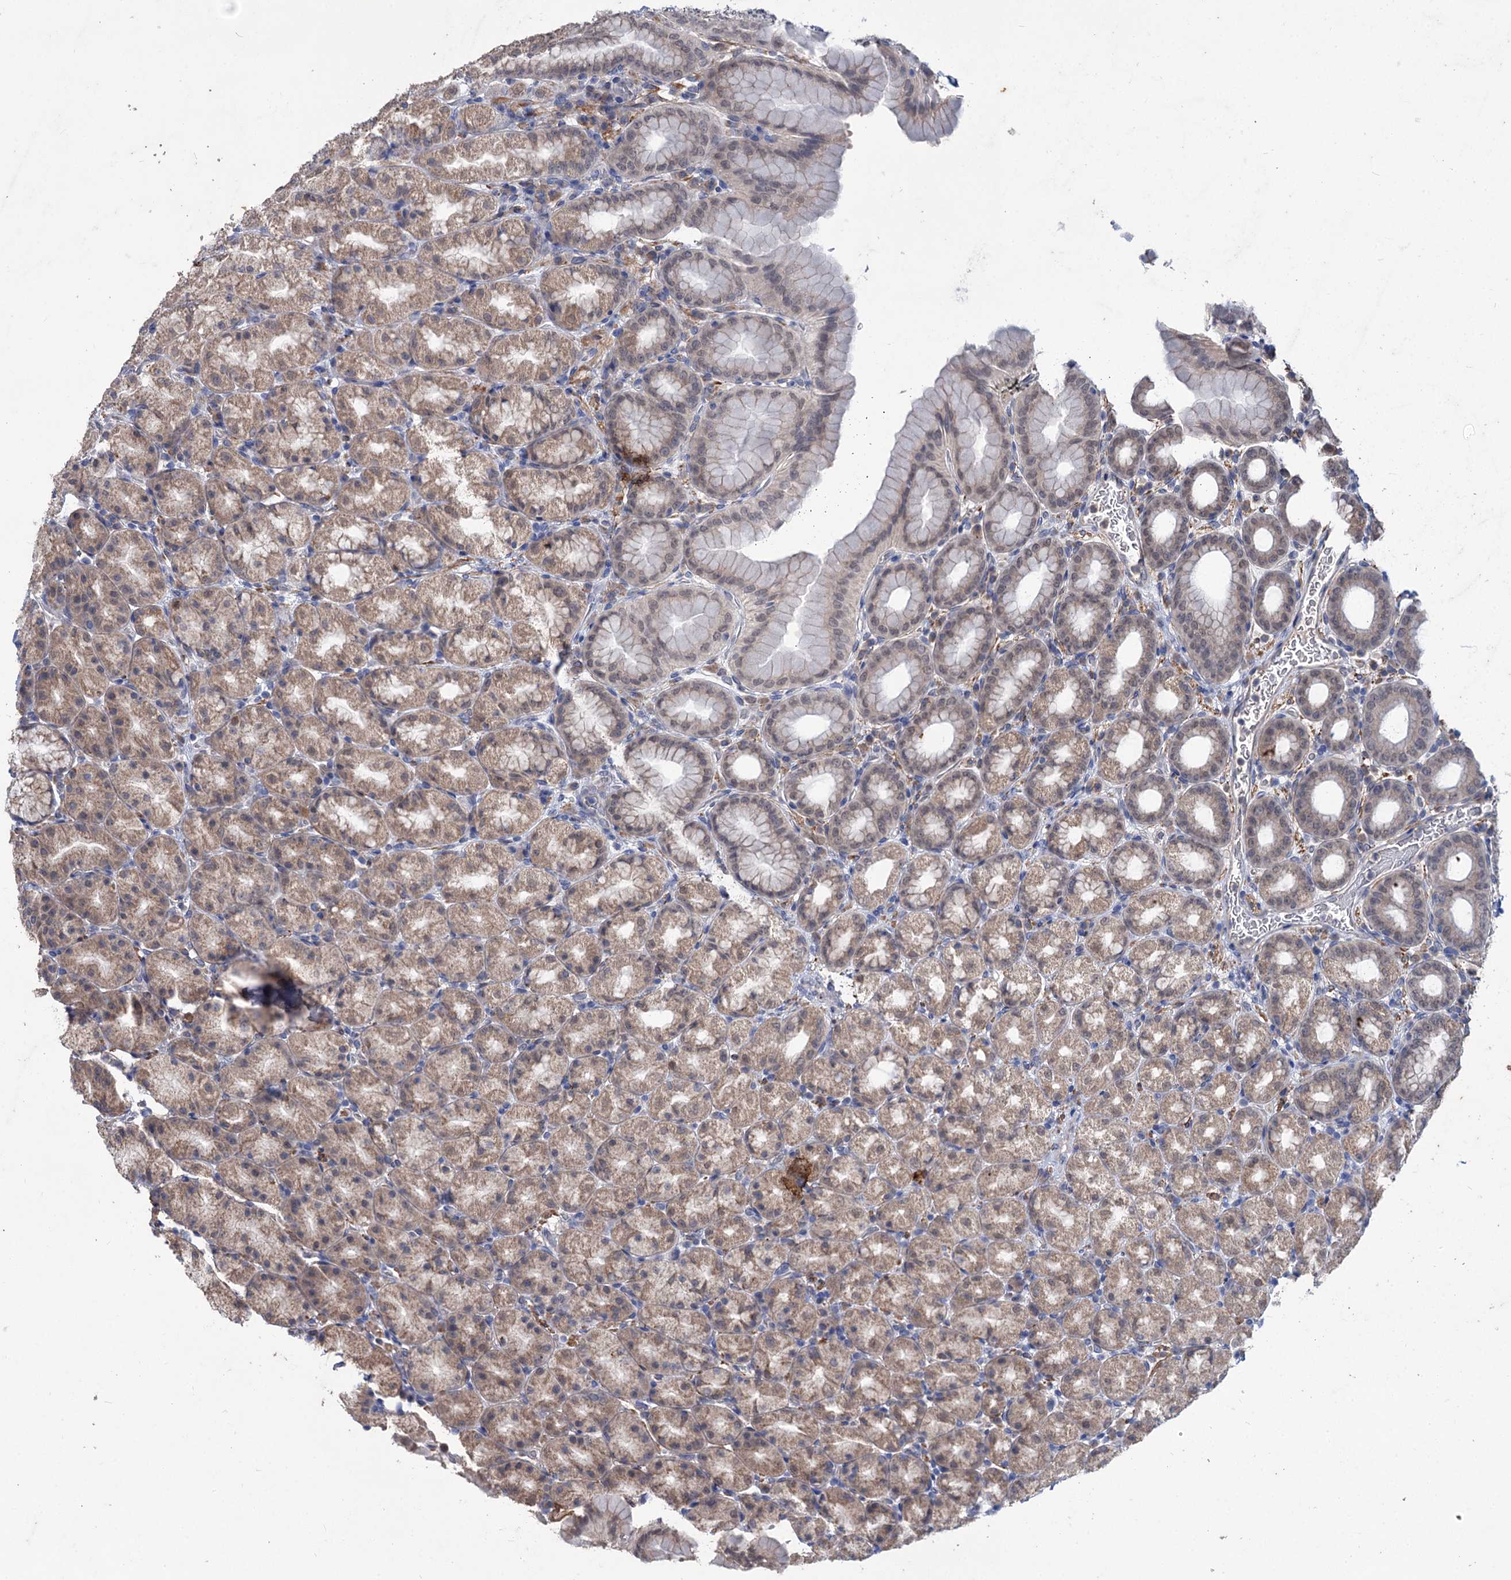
{"staining": {"intensity": "moderate", "quantity": ">75%", "location": "cytoplasmic/membranous,nuclear"}, "tissue": "stomach", "cell_type": "Glandular cells", "image_type": "normal", "snomed": [{"axis": "morphology", "description": "Normal tissue, NOS"}, {"axis": "topography", "description": "Stomach, upper"}], "caption": "Immunohistochemistry of normal stomach exhibits medium levels of moderate cytoplasmic/membranous,nuclear positivity in approximately >75% of glandular cells.", "gene": "CLPB", "patient": {"sex": "male", "age": 68}}